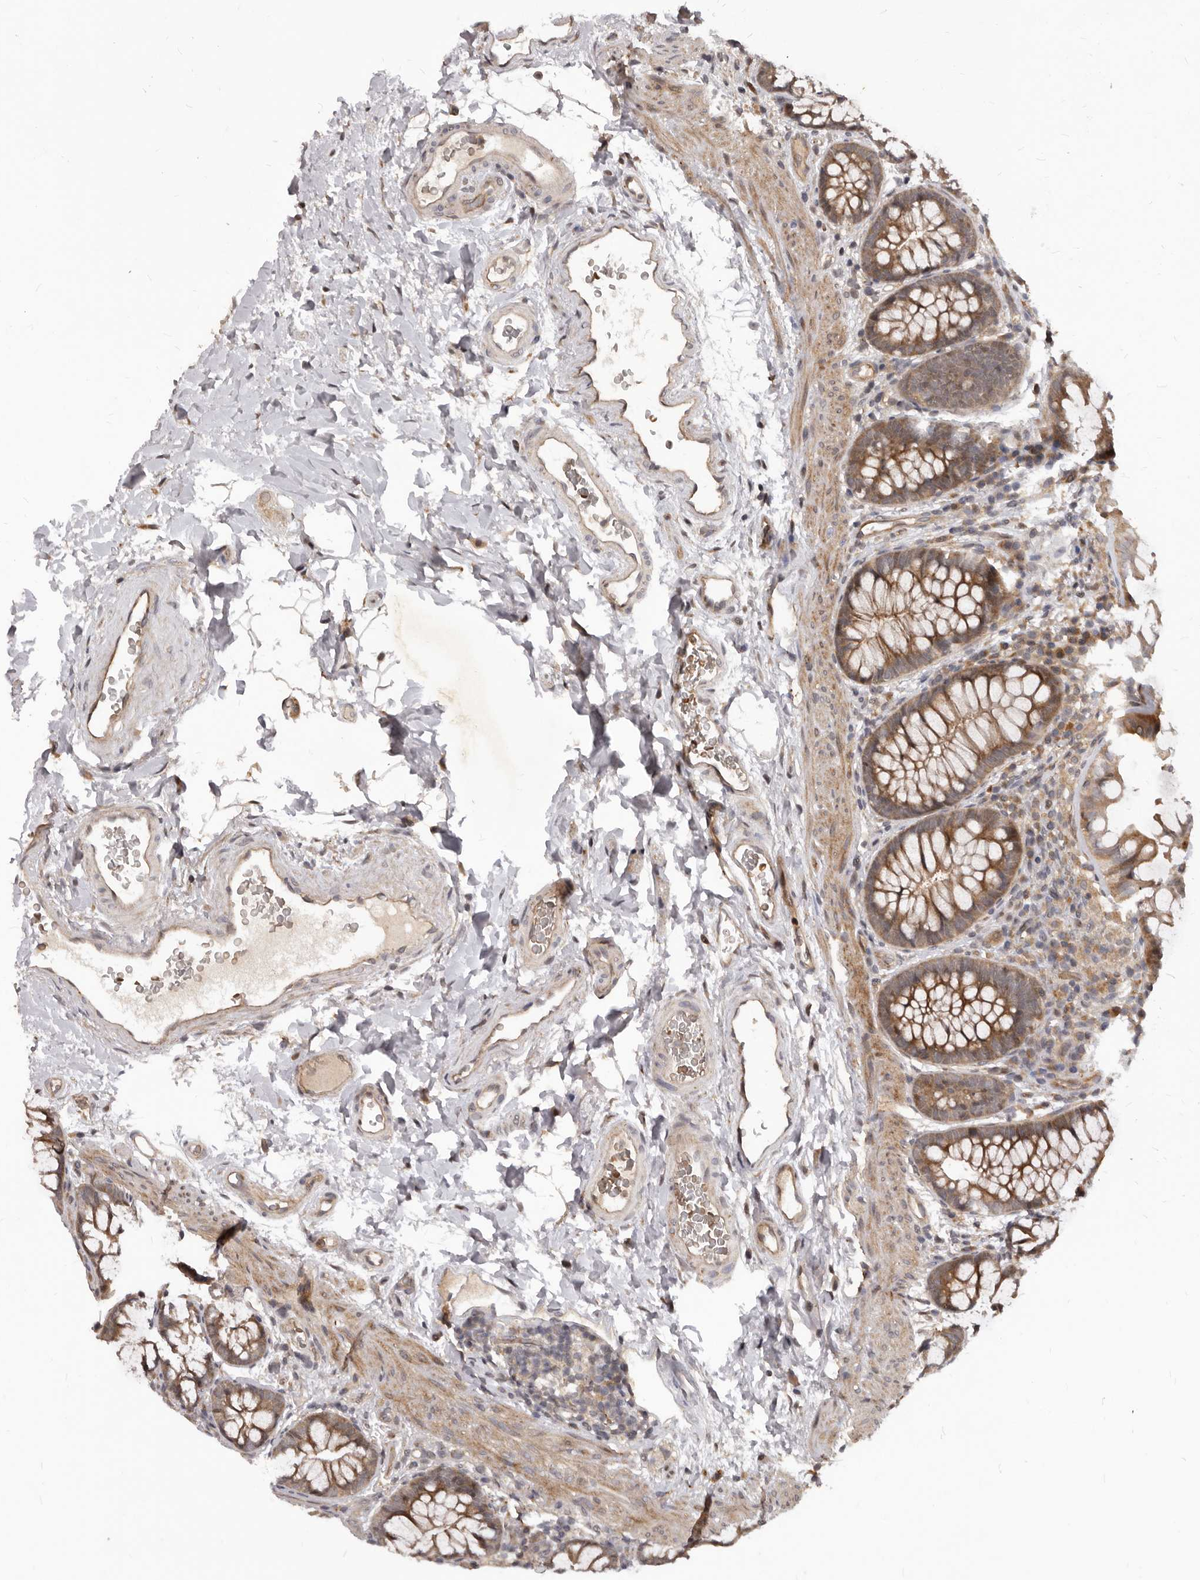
{"staining": {"intensity": "moderate", "quantity": "25%-75%", "location": "cytoplasmic/membranous"}, "tissue": "colon", "cell_type": "Endothelial cells", "image_type": "normal", "snomed": [{"axis": "morphology", "description": "Normal tissue, NOS"}, {"axis": "topography", "description": "Colon"}], "caption": "Protein analysis of unremarkable colon reveals moderate cytoplasmic/membranous positivity in about 25%-75% of endothelial cells.", "gene": "GABPB2", "patient": {"sex": "female", "age": 62}}